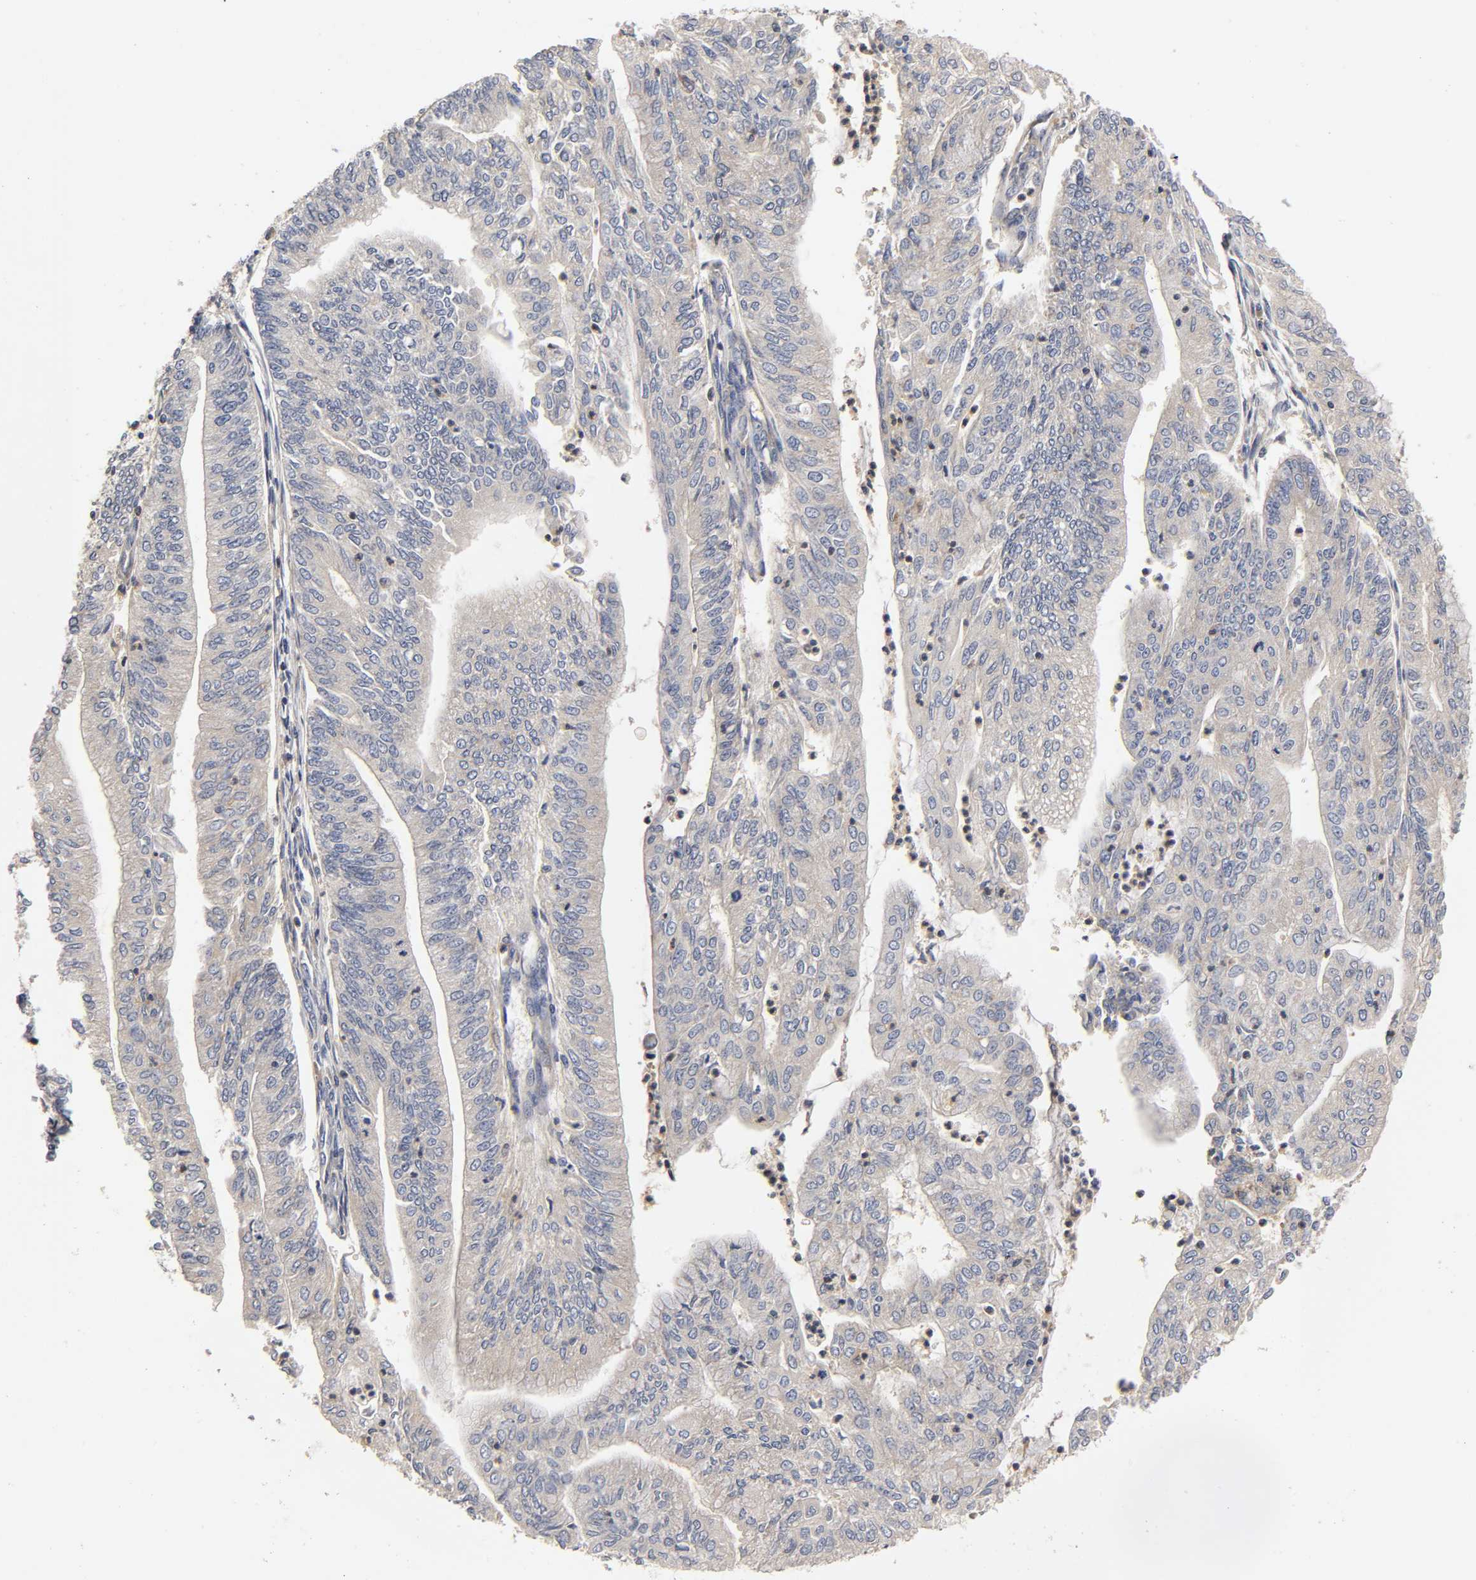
{"staining": {"intensity": "negative", "quantity": "none", "location": "none"}, "tissue": "endometrial cancer", "cell_type": "Tumor cells", "image_type": "cancer", "snomed": [{"axis": "morphology", "description": "Adenocarcinoma, NOS"}, {"axis": "topography", "description": "Endometrium"}], "caption": "High power microscopy photomicrograph of an immunohistochemistry (IHC) photomicrograph of endometrial adenocarcinoma, revealing no significant expression in tumor cells.", "gene": "RHOA", "patient": {"sex": "female", "age": 59}}